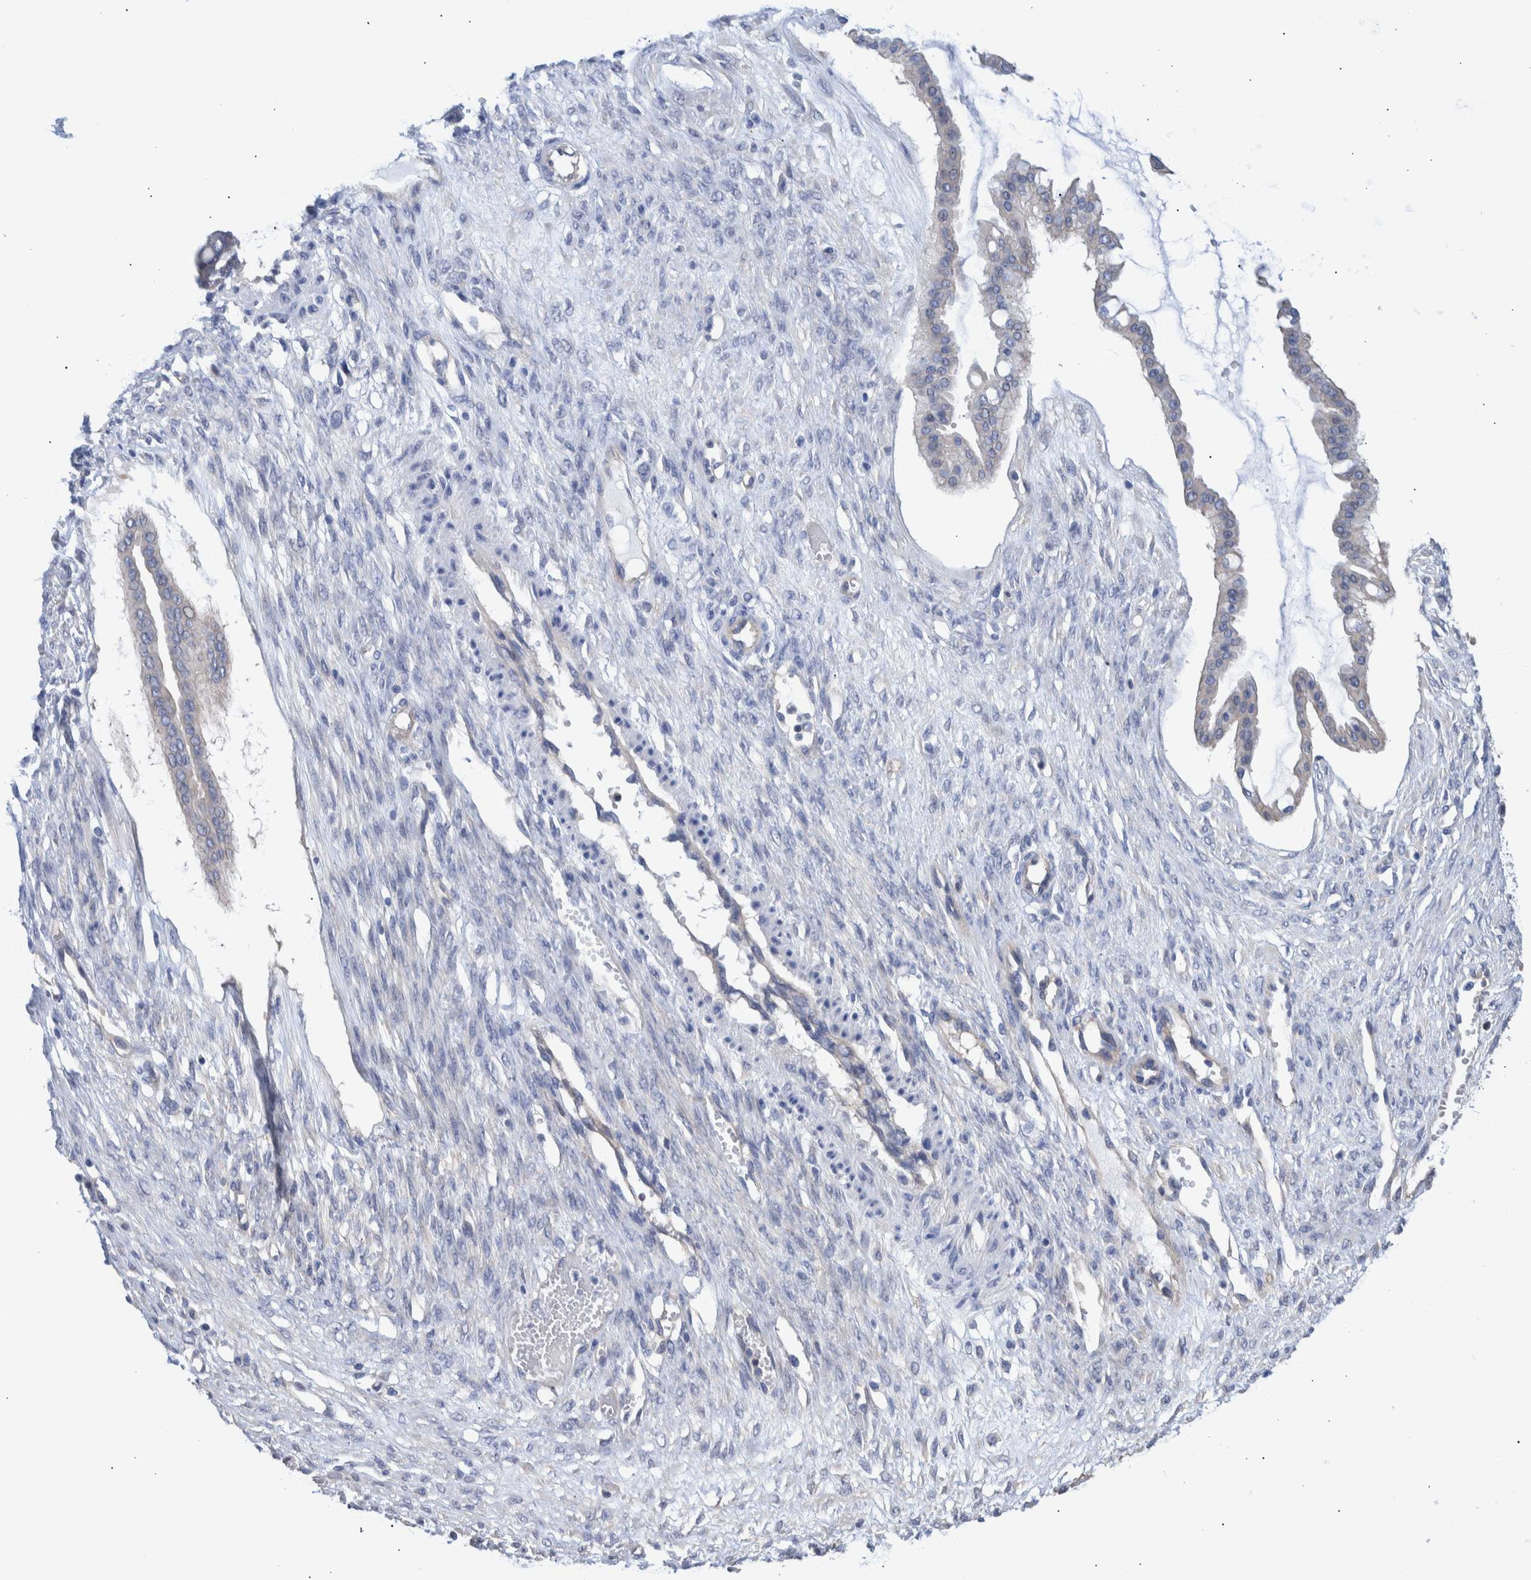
{"staining": {"intensity": "negative", "quantity": "none", "location": "none"}, "tissue": "ovarian cancer", "cell_type": "Tumor cells", "image_type": "cancer", "snomed": [{"axis": "morphology", "description": "Cystadenocarcinoma, mucinous, NOS"}, {"axis": "topography", "description": "Ovary"}], "caption": "Human ovarian cancer stained for a protein using immunohistochemistry demonstrates no staining in tumor cells.", "gene": "PPP3CC", "patient": {"sex": "female", "age": 73}}